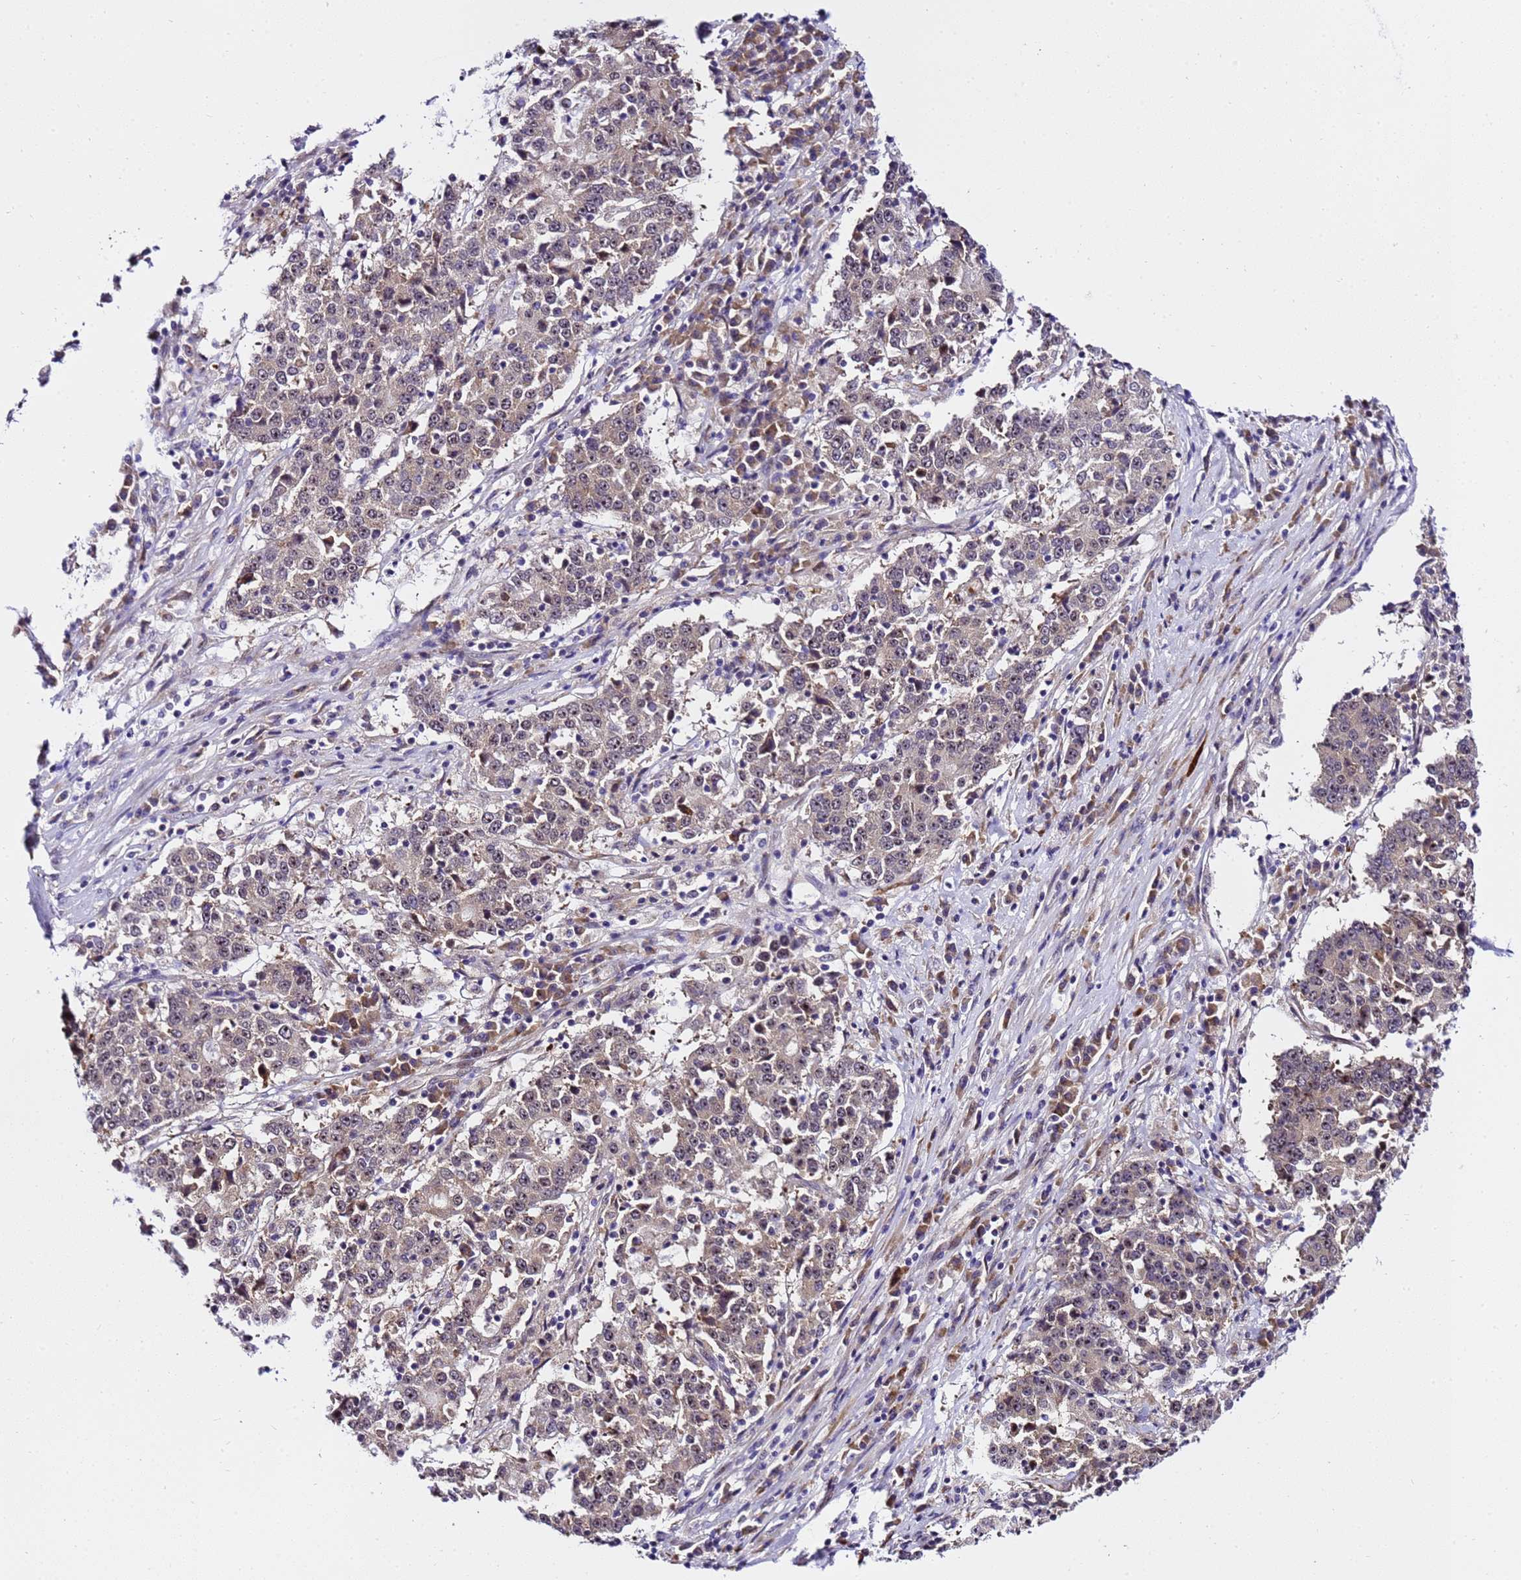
{"staining": {"intensity": "weak", "quantity": "<25%", "location": "nuclear"}, "tissue": "stomach cancer", "cell_type": "Tumor cells", "image_type": "cancer", "snomed": [{"axis": "morphology", "description": "Adenocarcinoma, NOS"}, {"axis": "topography", "description": "Stomach"}], "caption": "Tumor cells are negative for brown protein staining in stomach adenocarcinoma.", "gene": "SLX4IP", "patient": {"sex": "male", "age": 59}}